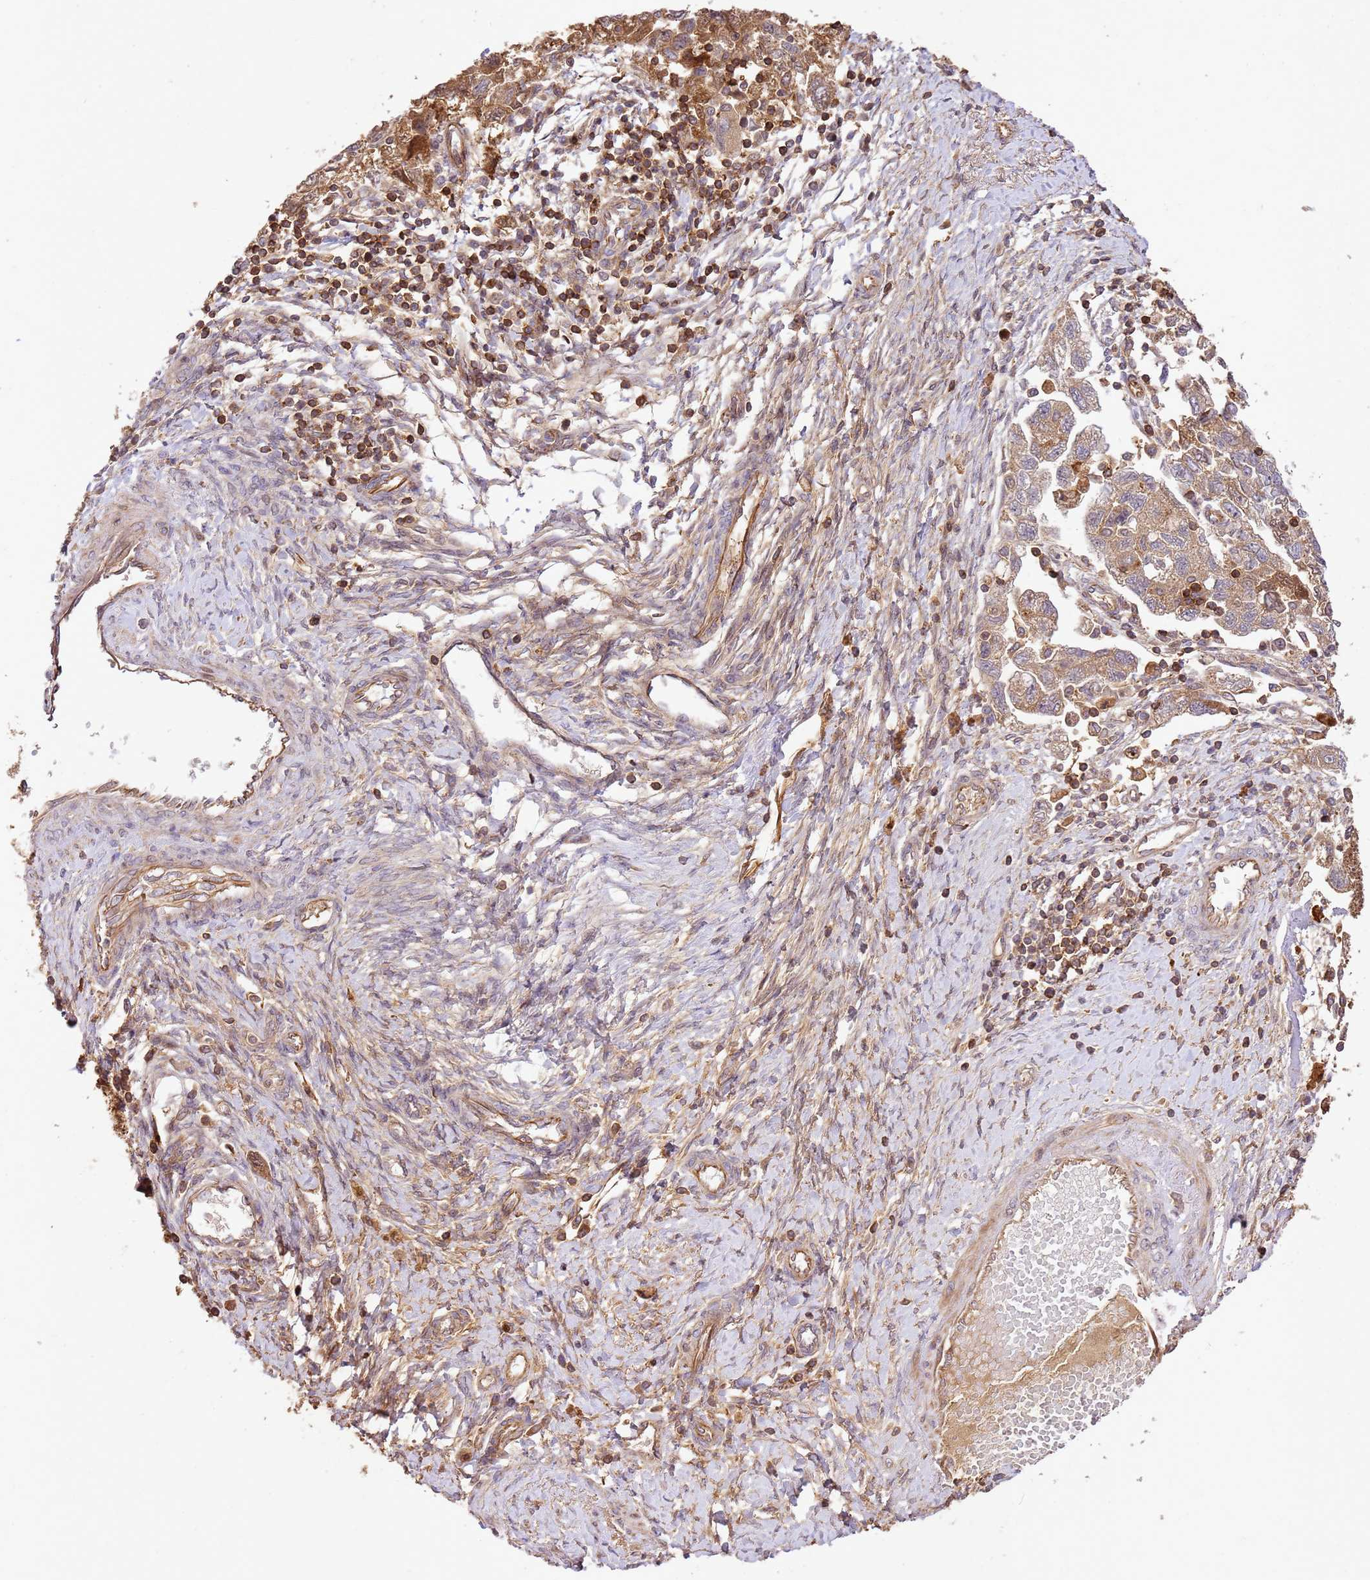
{"staining": {"intensity": "moderate", "quantity": ">75%", "location": "cytoplasmic/membranous"}, "tissue": "ovarian cancer", "cell_type": "Tumor cells", "image_type": "cancer", "snomed": [{"axis": "morphology", "description": "Carcinoma, NOS"}, {"axis": "morphology", "description": "Cystadenocarcinoma, serous, NOS"}, {"axis": "topography", "description": "Ovary"}], "caption": "Protein analysis of ovarian cancer tissue shows moderate cytoplasmic/membranous expression in approximately >75% of tumor cells. The protein is shown in brown color, while the nuclei are stained blue.", "gene": "KATNAL2", "patient": {"sex": "female", "age": 69}}